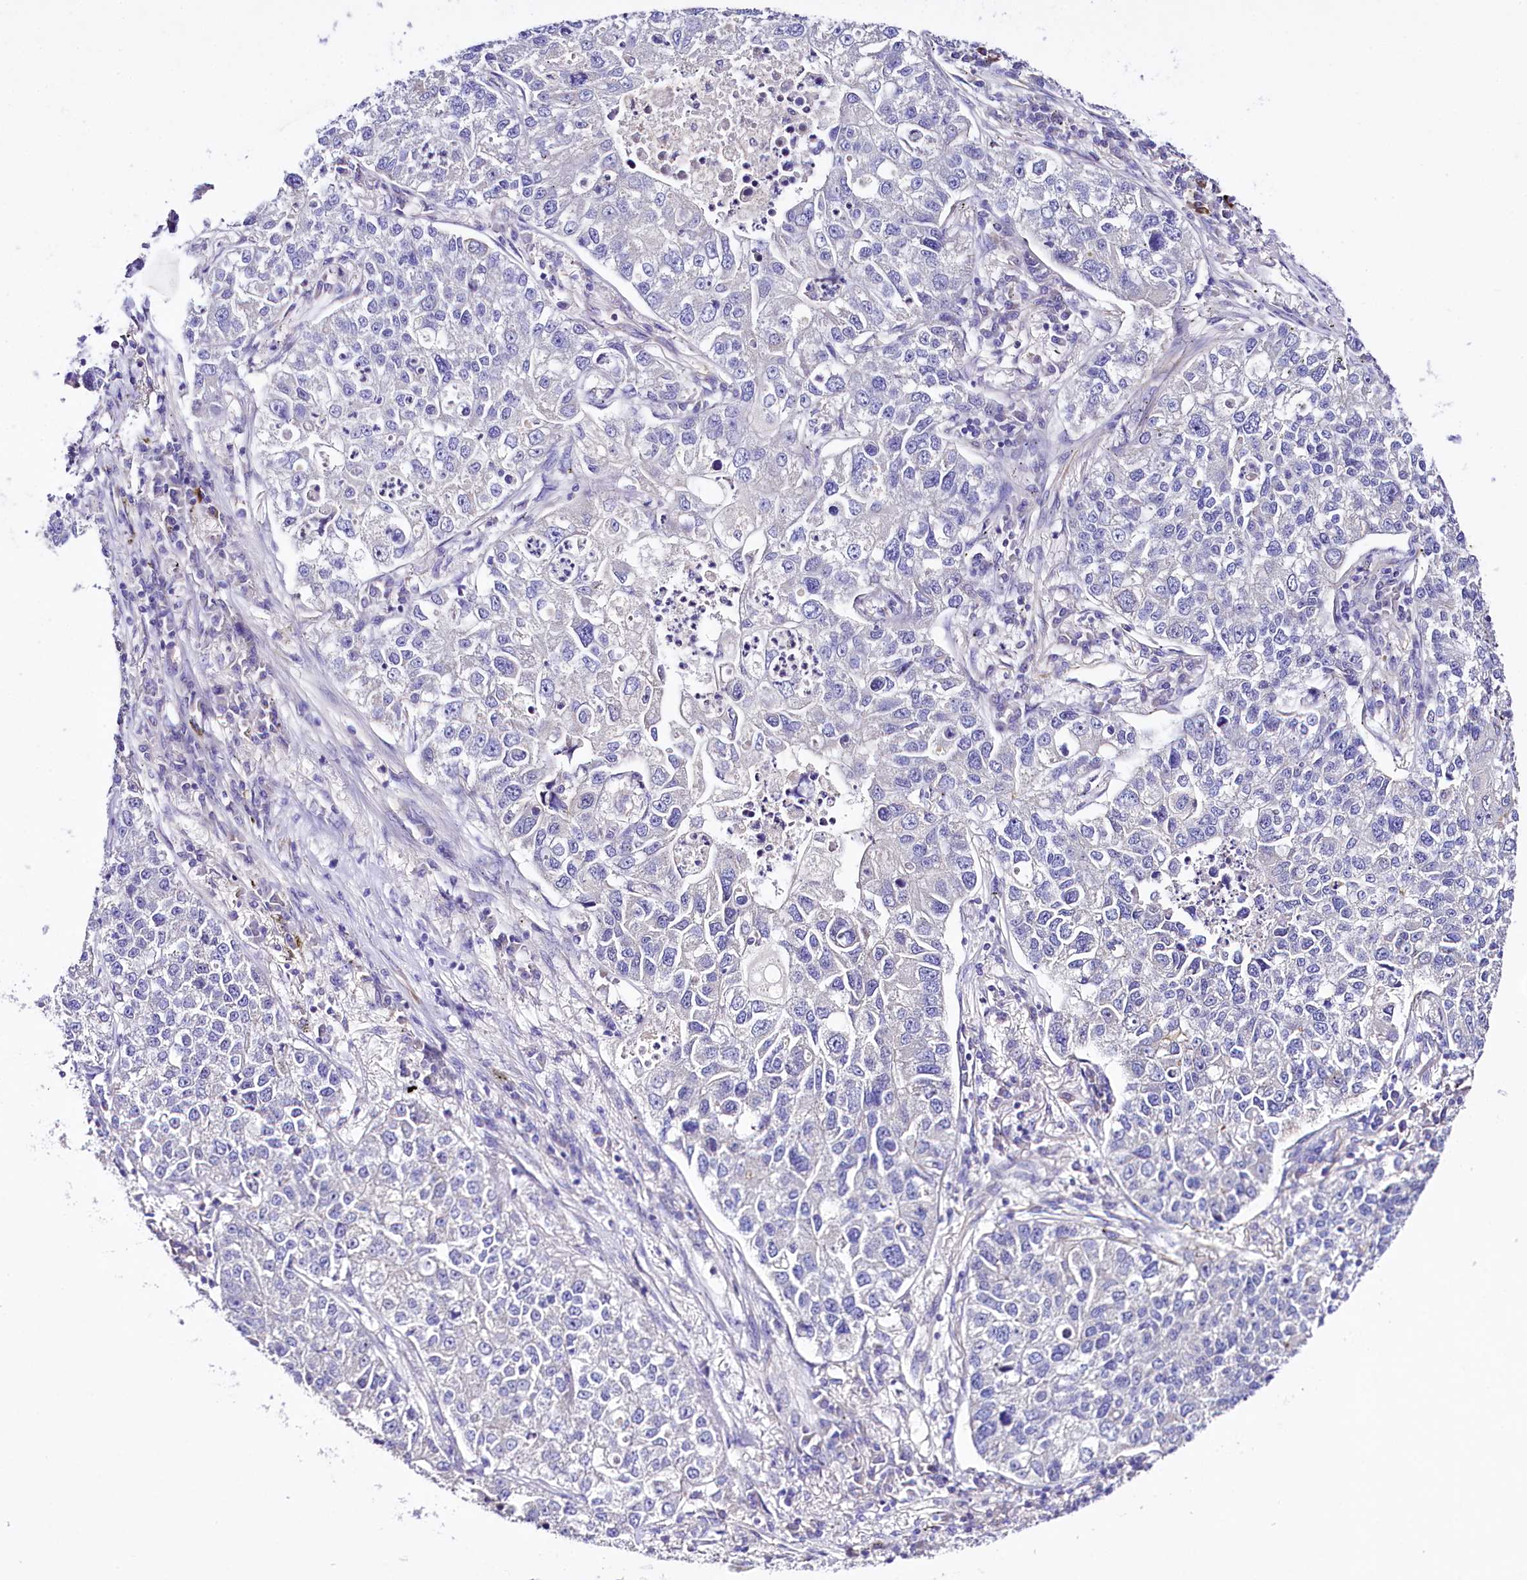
{"staining": {"intensity": "negative", "quantity": "none", "location": "none"}, "tissue": "lung cancer", "cell_type": "Tumor cells", "image_type": "cancer", "snomed": [{"axis": "morphology", "description": "Adenocarcinoma, NOS"}, {"axis": "topography", "description": "Lung"}], "caption": "A photomicrograph of lung cancer stained for a protein shows no brown staining in tumor cells.", "gene": "SLC7A1", "patient": {"sex": "male", "age": 49}}